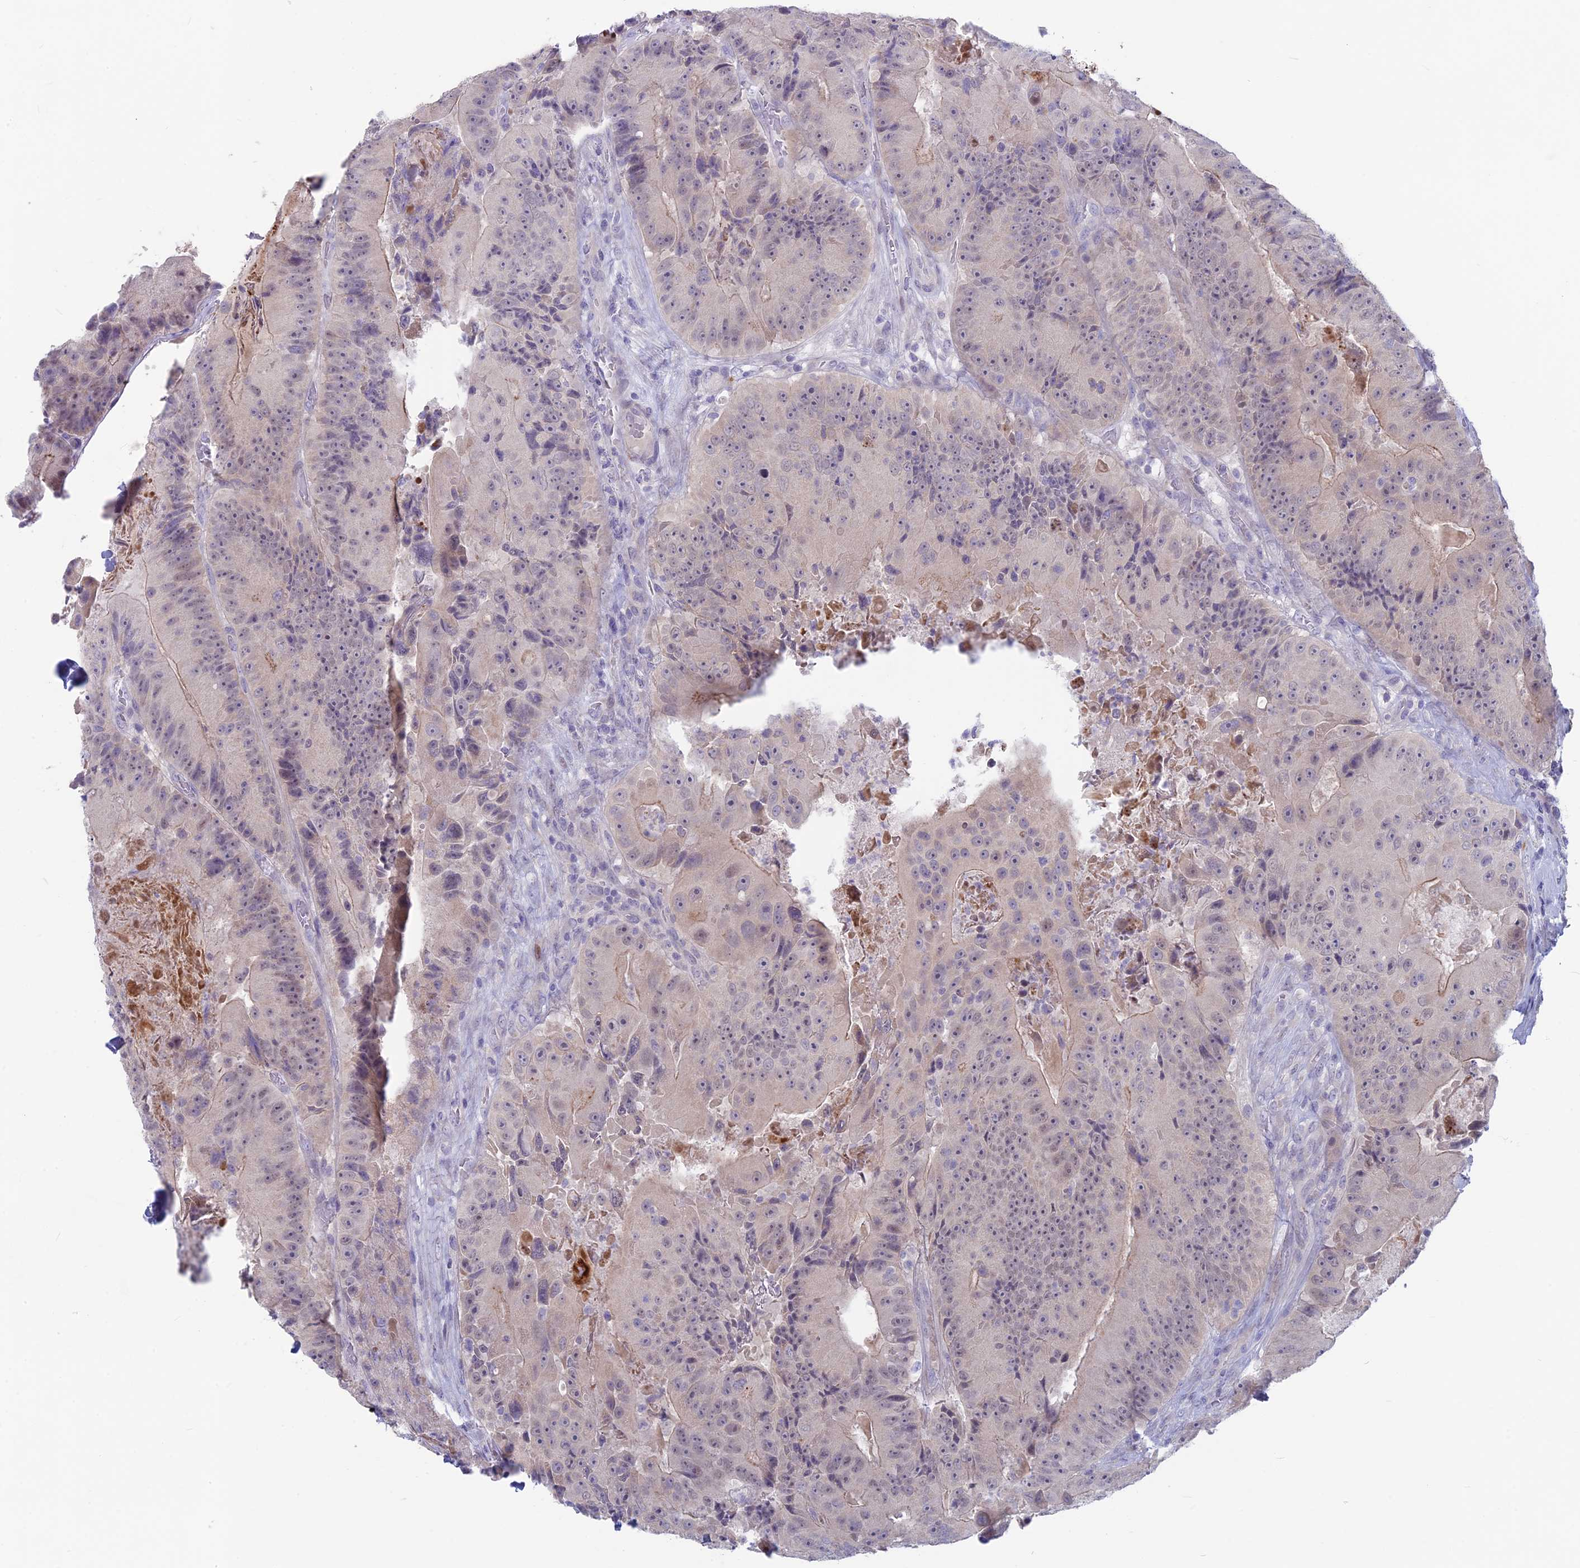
{"staining": {"intensity": "negative", "quantity": "none", "location": "none"}, "tissue": "colorectal cancer", "cell_type": "Tumor cells", "image_type": "cancer", "snomed": [{"axis": "morphology", "description": "Adenocarcinoma, NOS"}, {"axis": "topography", "description": "Colon"}], "caption": "A histopathology image of human colorectal cancer is negative for staining in tumor cells. (DAB immunohistochemistry visualized using brightfield microscopy, high magnification).", "gene": "SNTN", "patient": {"sex": "female", "age": 86}}